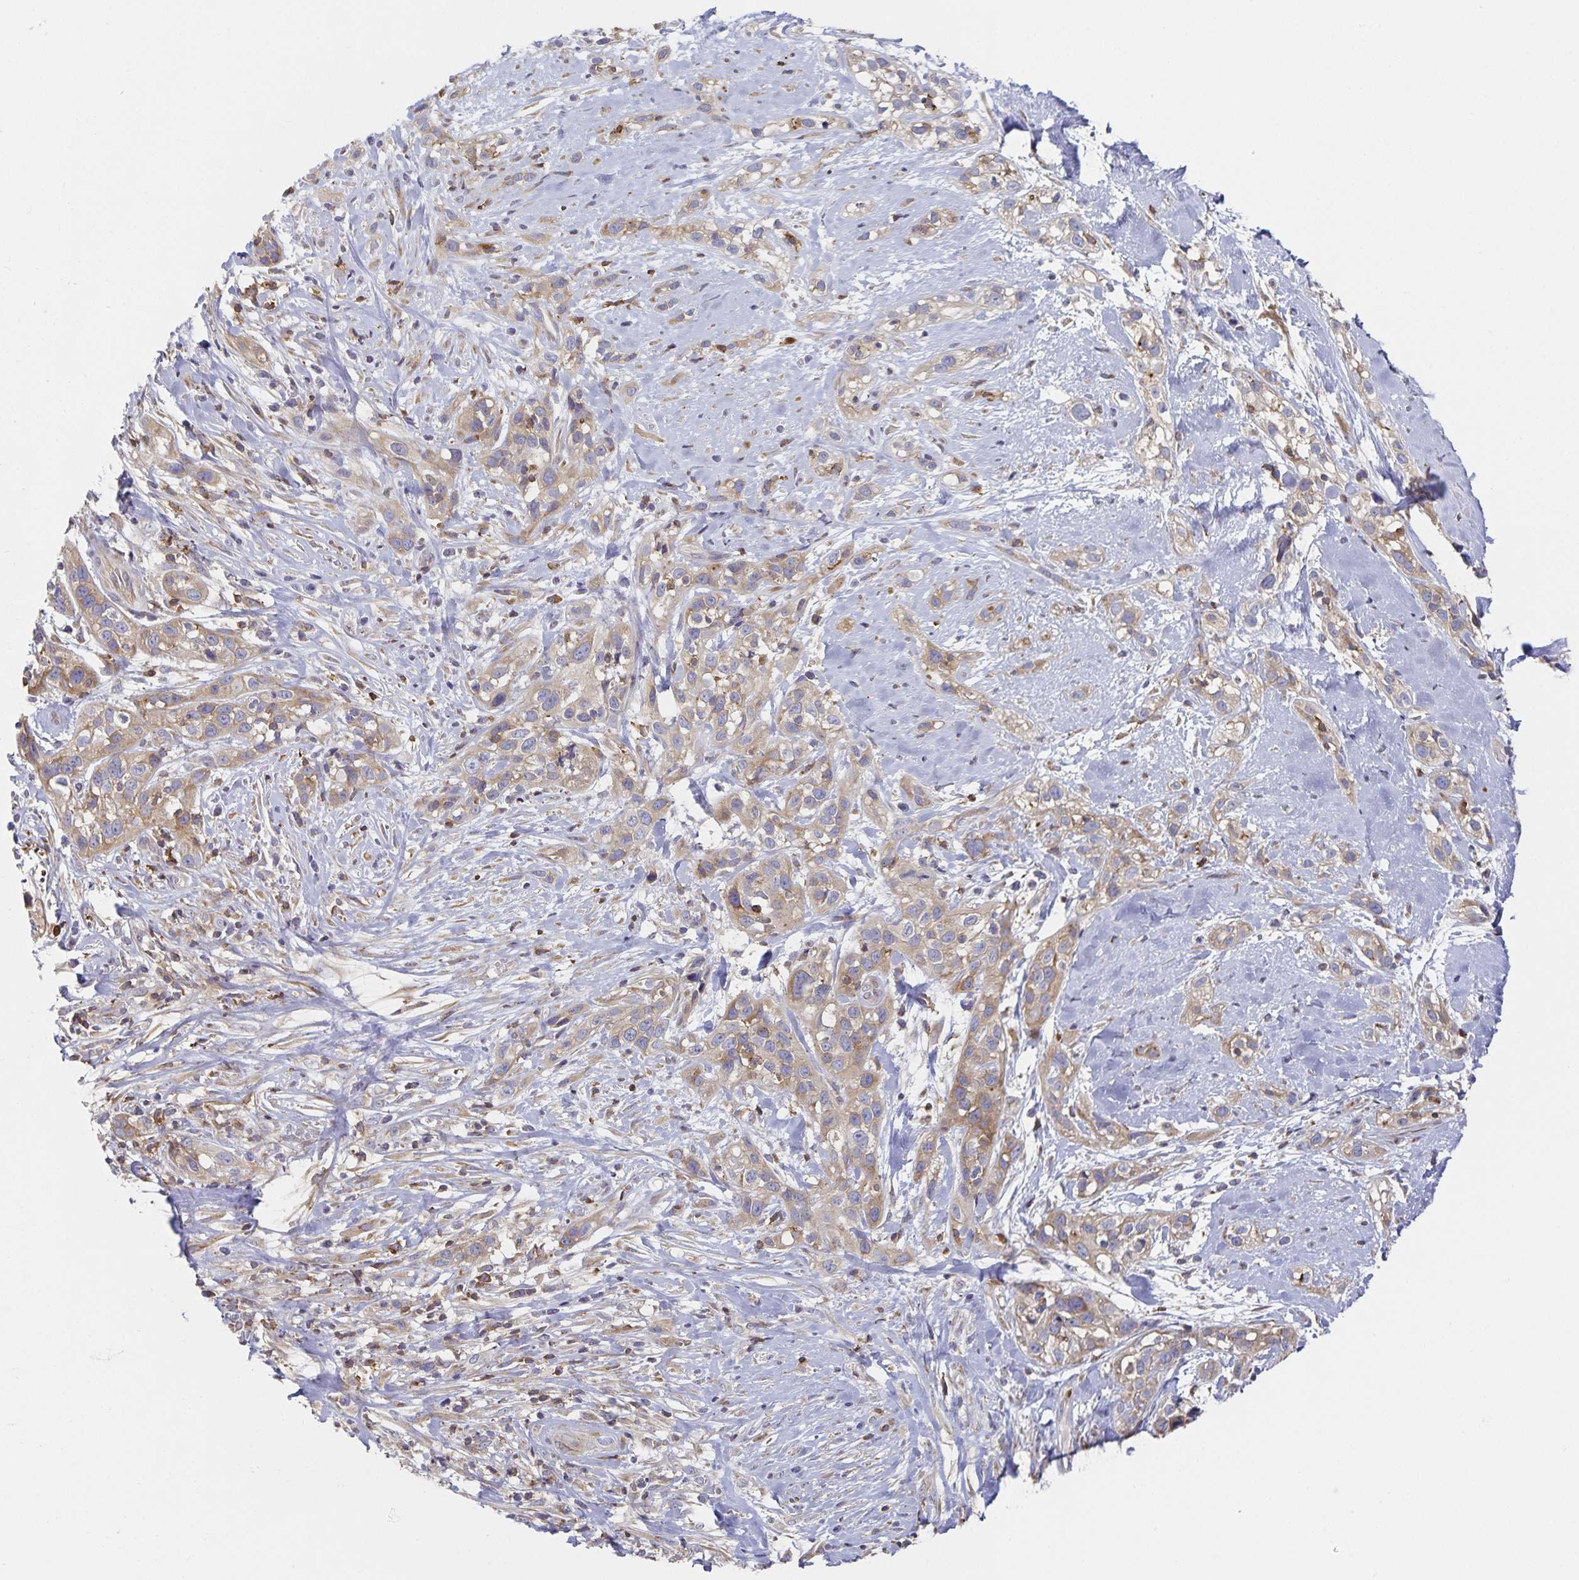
{"staining": {"intensity": "weak", "quantity": "25%-75%", "location": "cytoplasmic/membranous"}, "tissue": "skin cancer", "cell_type": "Tumor cells", "image_type": "cancer", "snomed": [{"axis": "morphology", "description": "Squamous cell carcinoma, NOS"}, {"axis": "topography", "description": "Skin"}], "caption": "Weak cytoplasmic/membranous expression is present in about 25%-75% of tumor cells in squamous cell carcinoma (skin).", "gene": "NOMO1", "patient": {"sex": "male", "age": 82}}